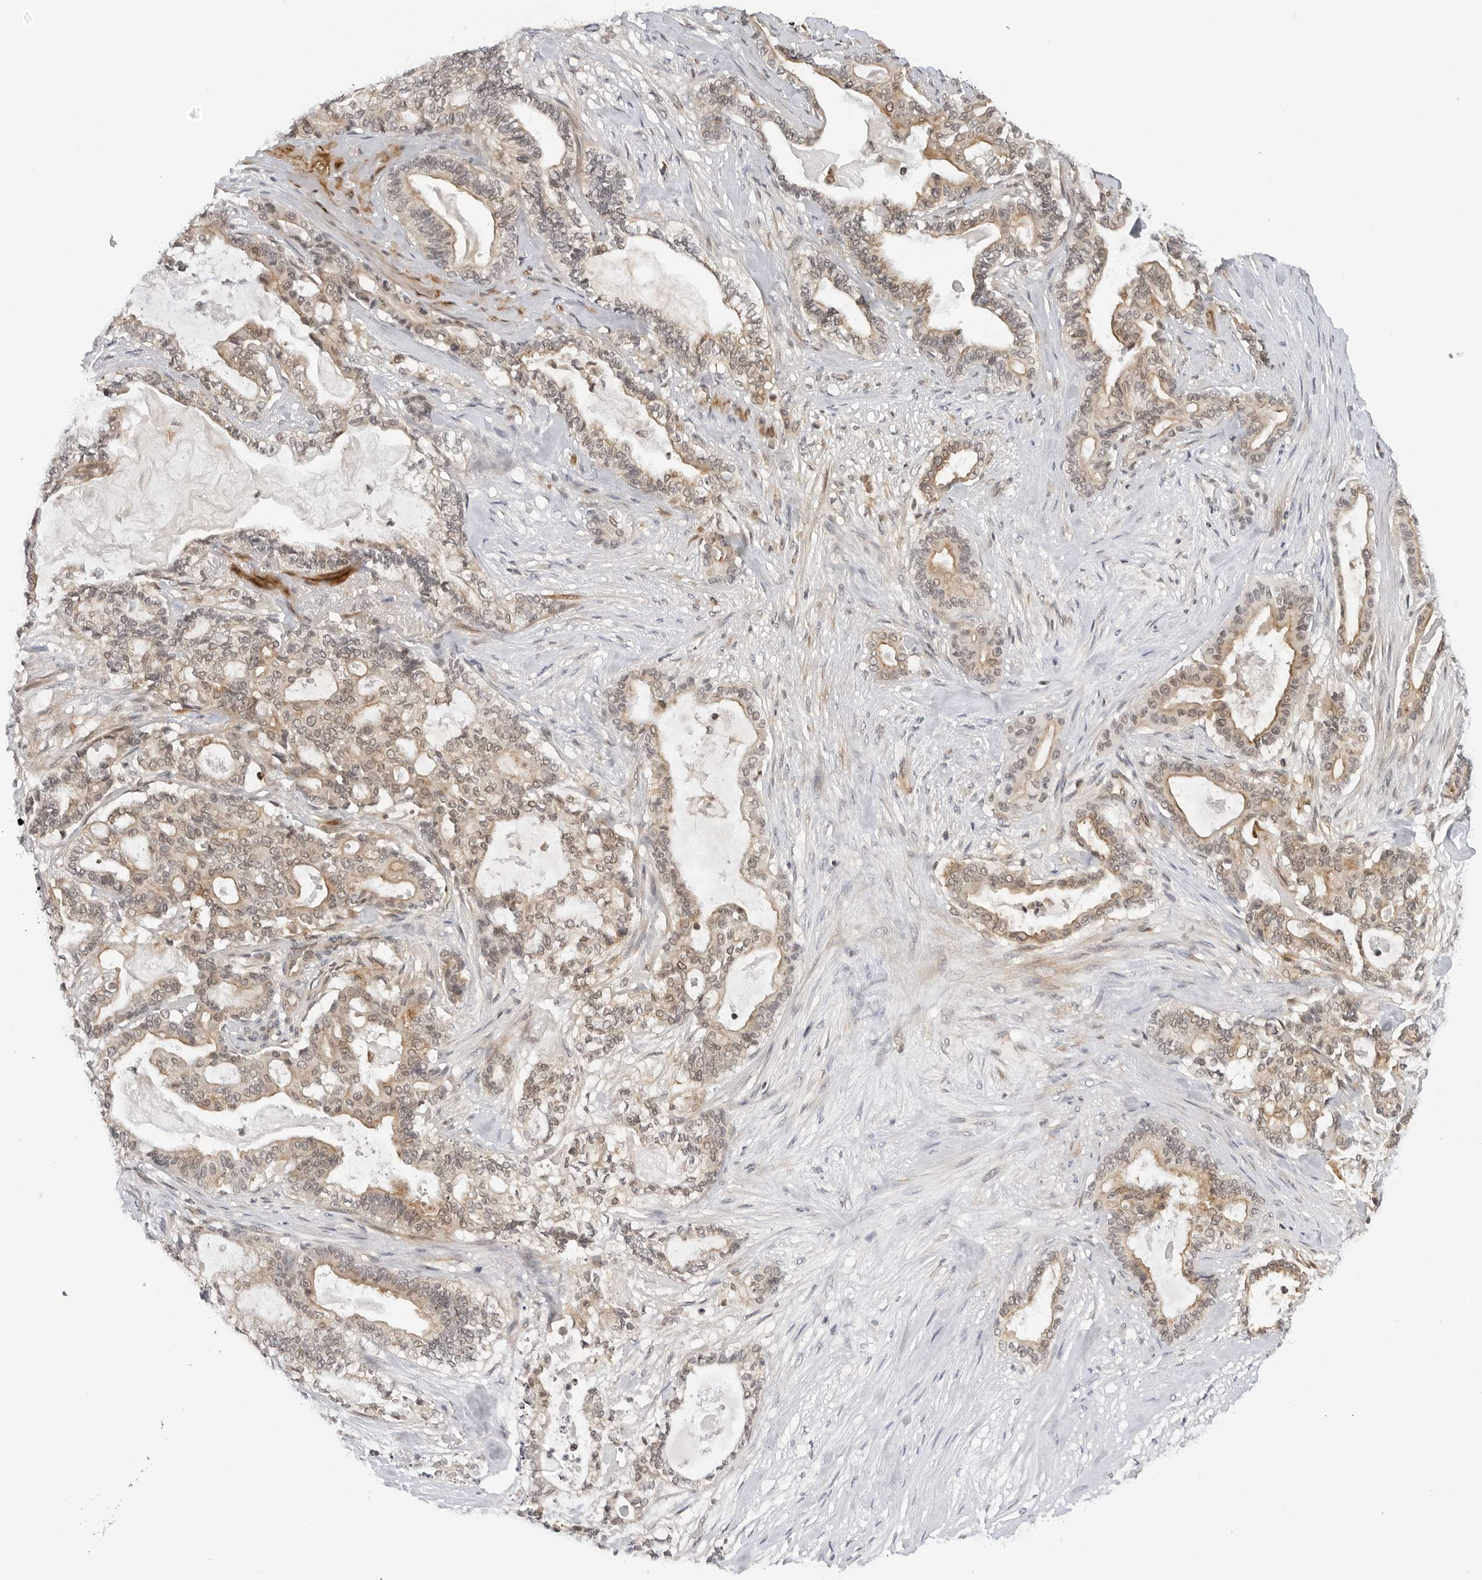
{"staining": {"intensity": "weak", "quantity": "25%-75%", "location": "cytoplasmic/membranous,nuclear"}, "tissue": "pancreatic cancer", "cell_type": "Tumor cells", "image_type": "cancer", "snomed": [{"axis": "morphology", "description": "Adenocarcinoma, NOS"}, {"axis": "topography", "description": "Pancreas"}], "caption": "Protein expression analysis of pancreatic cancer (adenocarcinoma) exhibits weak cytoplasmic/membranous and nuclear positivity in approximately 25%-75% of tumor cells. (DAB IHC with brightfield microscopy, high magnification).", "gene": "MAP2K5", "patient": {"sex": "male", "age": 63}}